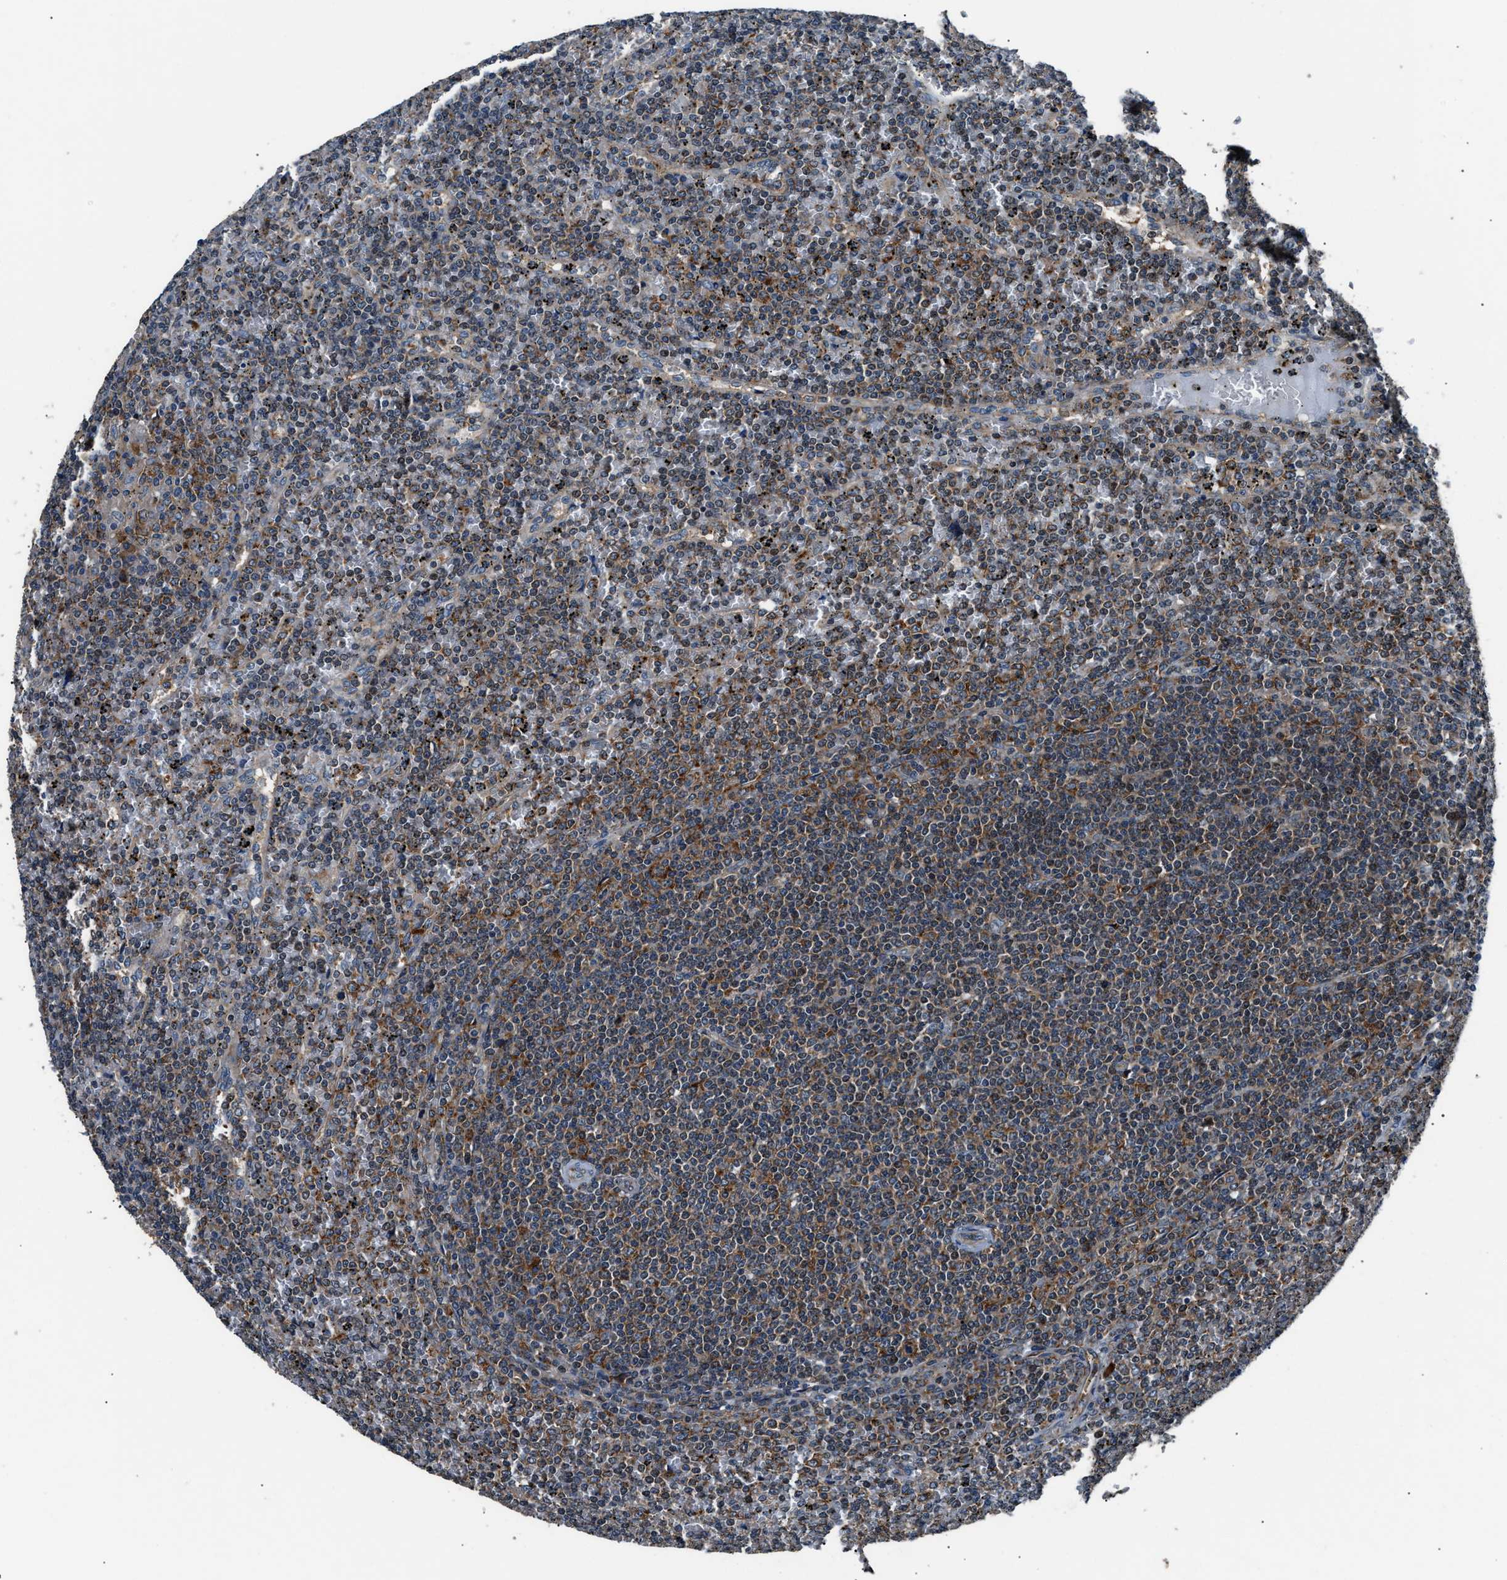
{"staining": {"intensity": "moderate", "quantity": "25%-75%", "location": "cytoplasmic/membranous"}, "tissue": "lymphoma", "cell_type": "Tumor cells", "image_type": "cancer", "snomed": [{"axis": "morphology", "description": "Malignant lymphoma, non-Hodgkin's type, Low grade"}, {"axis": "topography", "description": "Spleen"}], "caption": "Immunohistochemical staining of human lymphoma exhibits moderate cytoplasmic/membranous protein staining in about 25%-75% of tumor cells. (DAB (3,3'-diaminobenzidine) IHC with brightfield microscopy, high magnification).", "gene": "IMPDH2", "patient": {"sex": "female", "age": 19}}